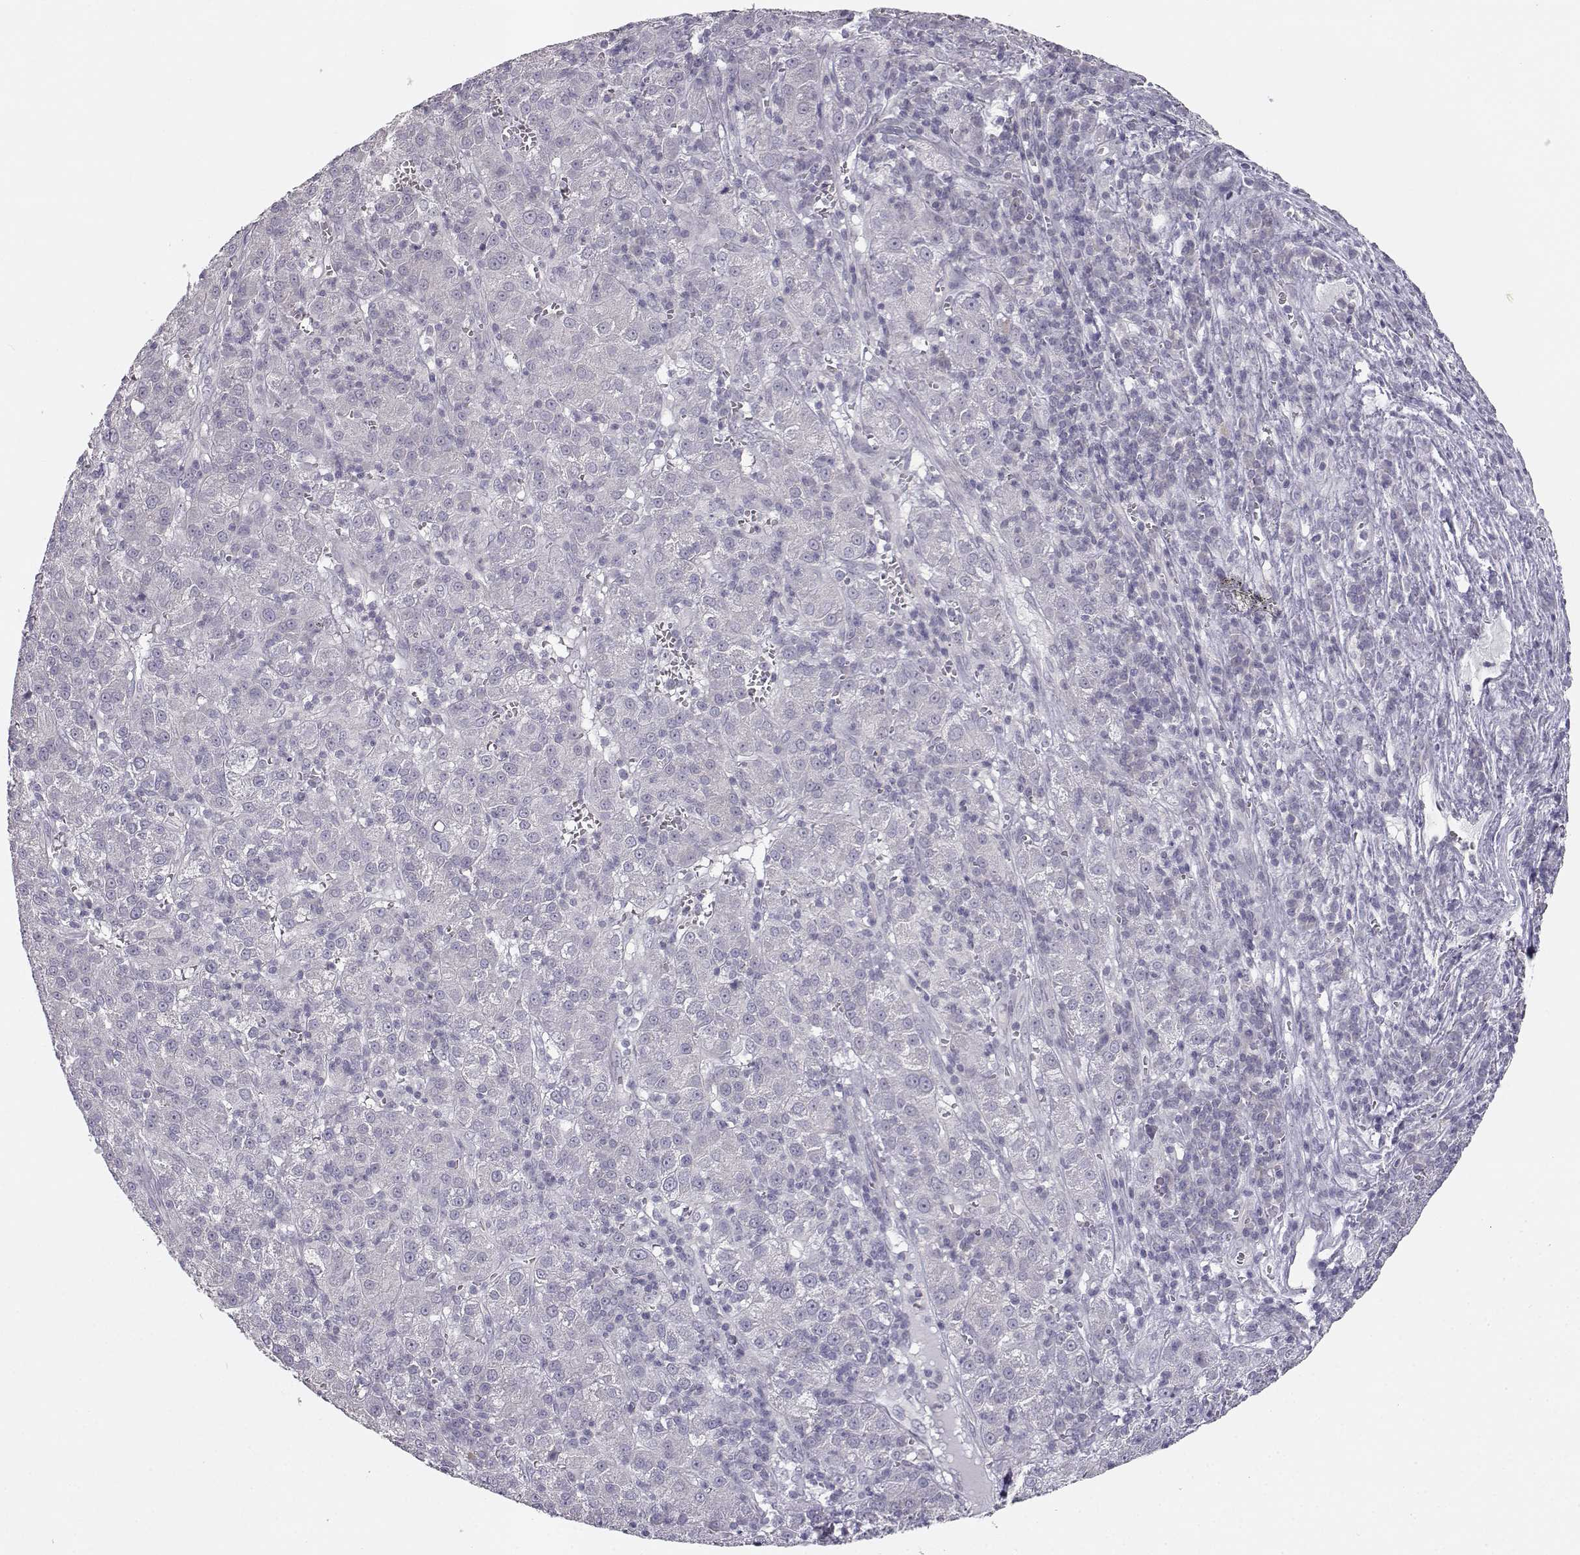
{"staining": {"intensity": "negative", "quantity": "none", "location": "none"}, "tissue": "liver cancer", "cell_type": "Tumor cells", "image_type": "cancer", "snomed": [{"axis": "morphology", "description": "Carcinoma, Hepatocellular, NOS"}, {"axis": "topography", "description": "Liver"}], "caption": "The immunohistochemistry histopathology image has no significant staining in tumor cells of liver hepatocellular carcinoma tissue.", "gene": "MYCBPAP", "patient": {"sex": "female", "age": 60}}